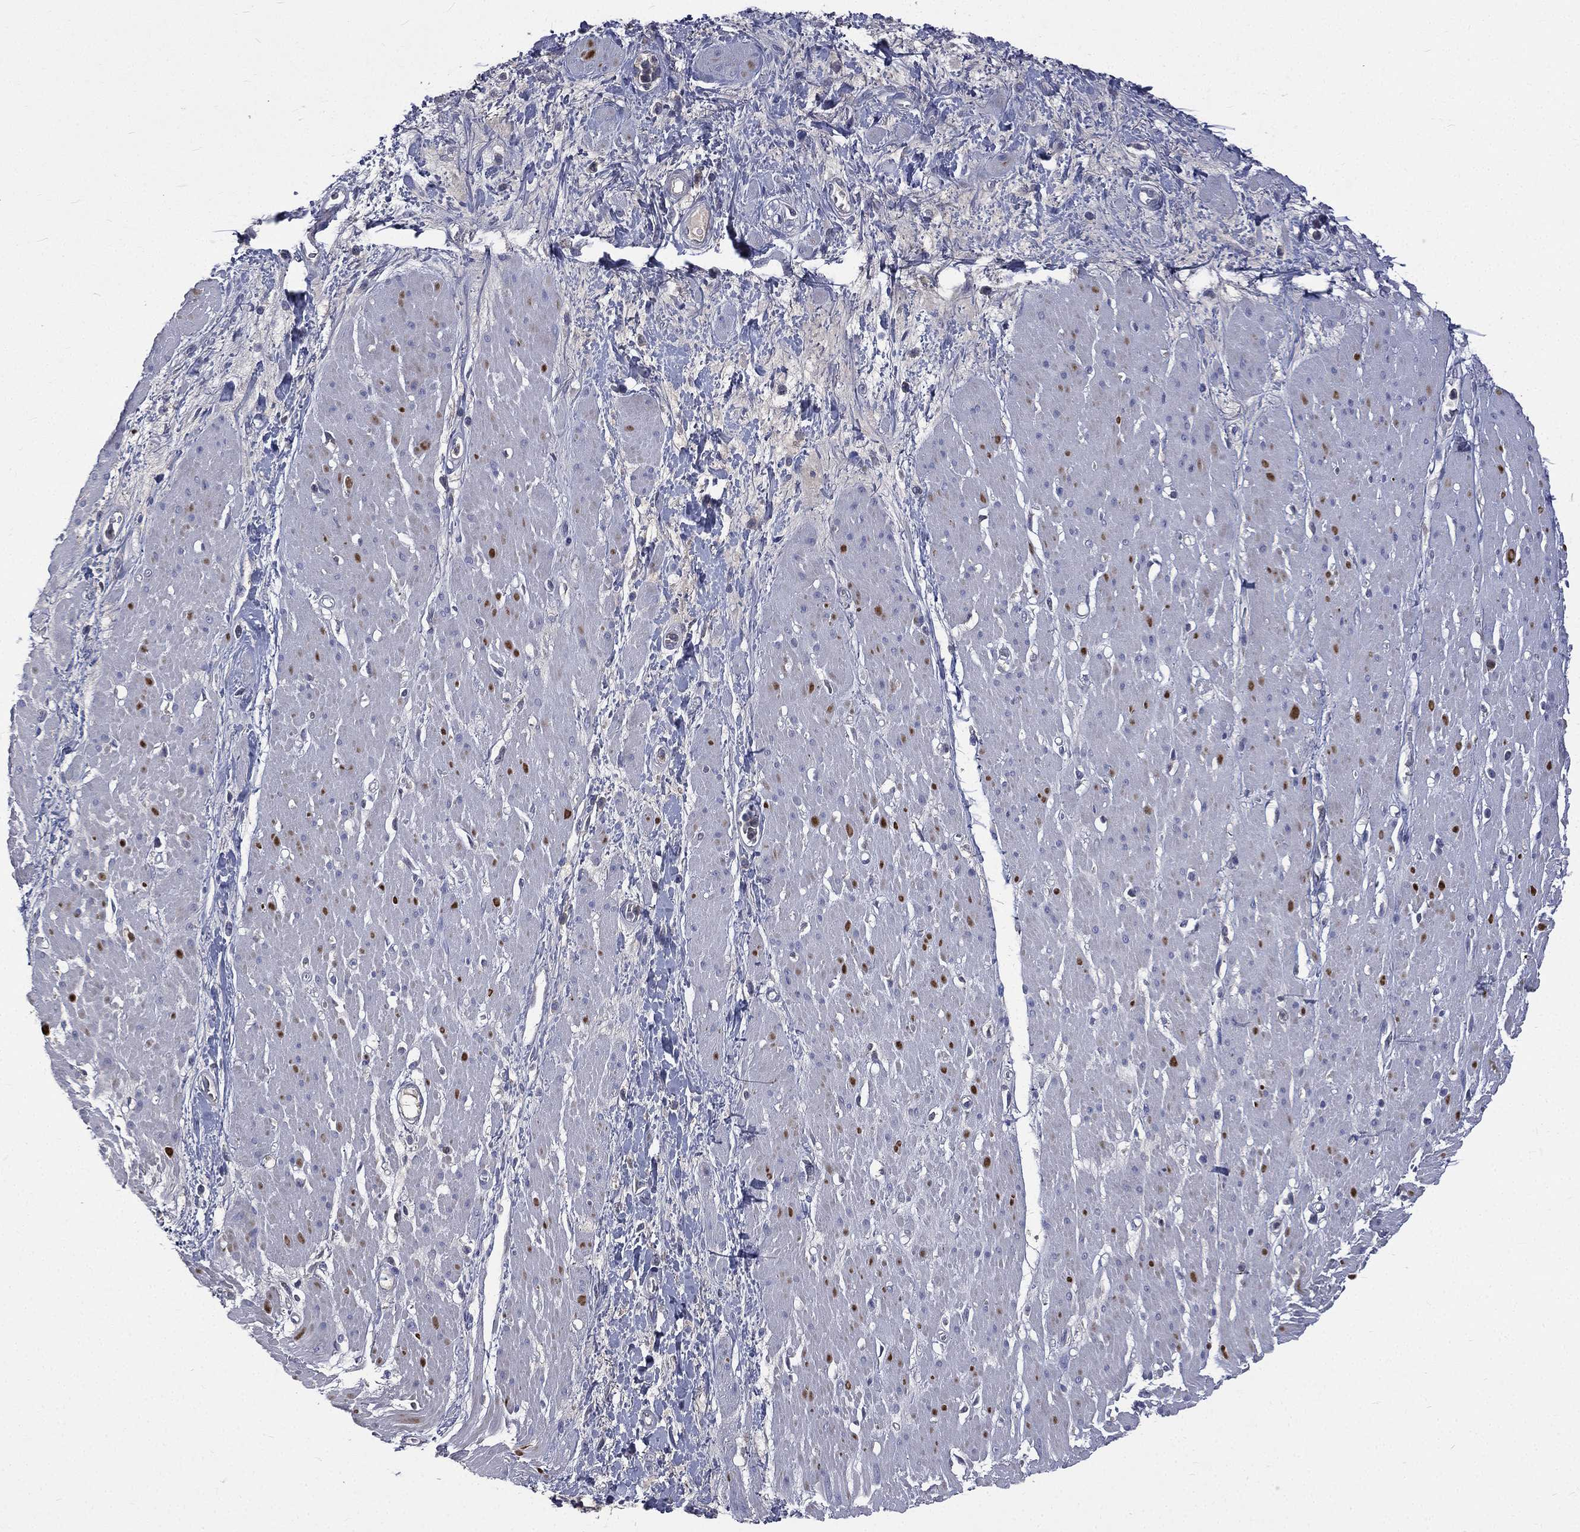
{"staining": {"intensity": "strong", "quantity": "<25%", "location": "nuclear"}, "tissue": "smooth muscle", "cell_type": "Smooth muscle cells", "image_type": "normal", "snomed": [{"axis": "morphology", "description": "Normal tissue, NOS"}, {"axis": "topography", "description": "Soft tissue"}, {"axis": "topography", "description": "Smooth muscle"}], "caption": "Protein expression analysis of unremarkable human smooth muscle reveals strong nuclear expression in approximately <25% of smooth muscle cells.", "gene": "CA12", "patient": {"sex": "male", "age": 72}}